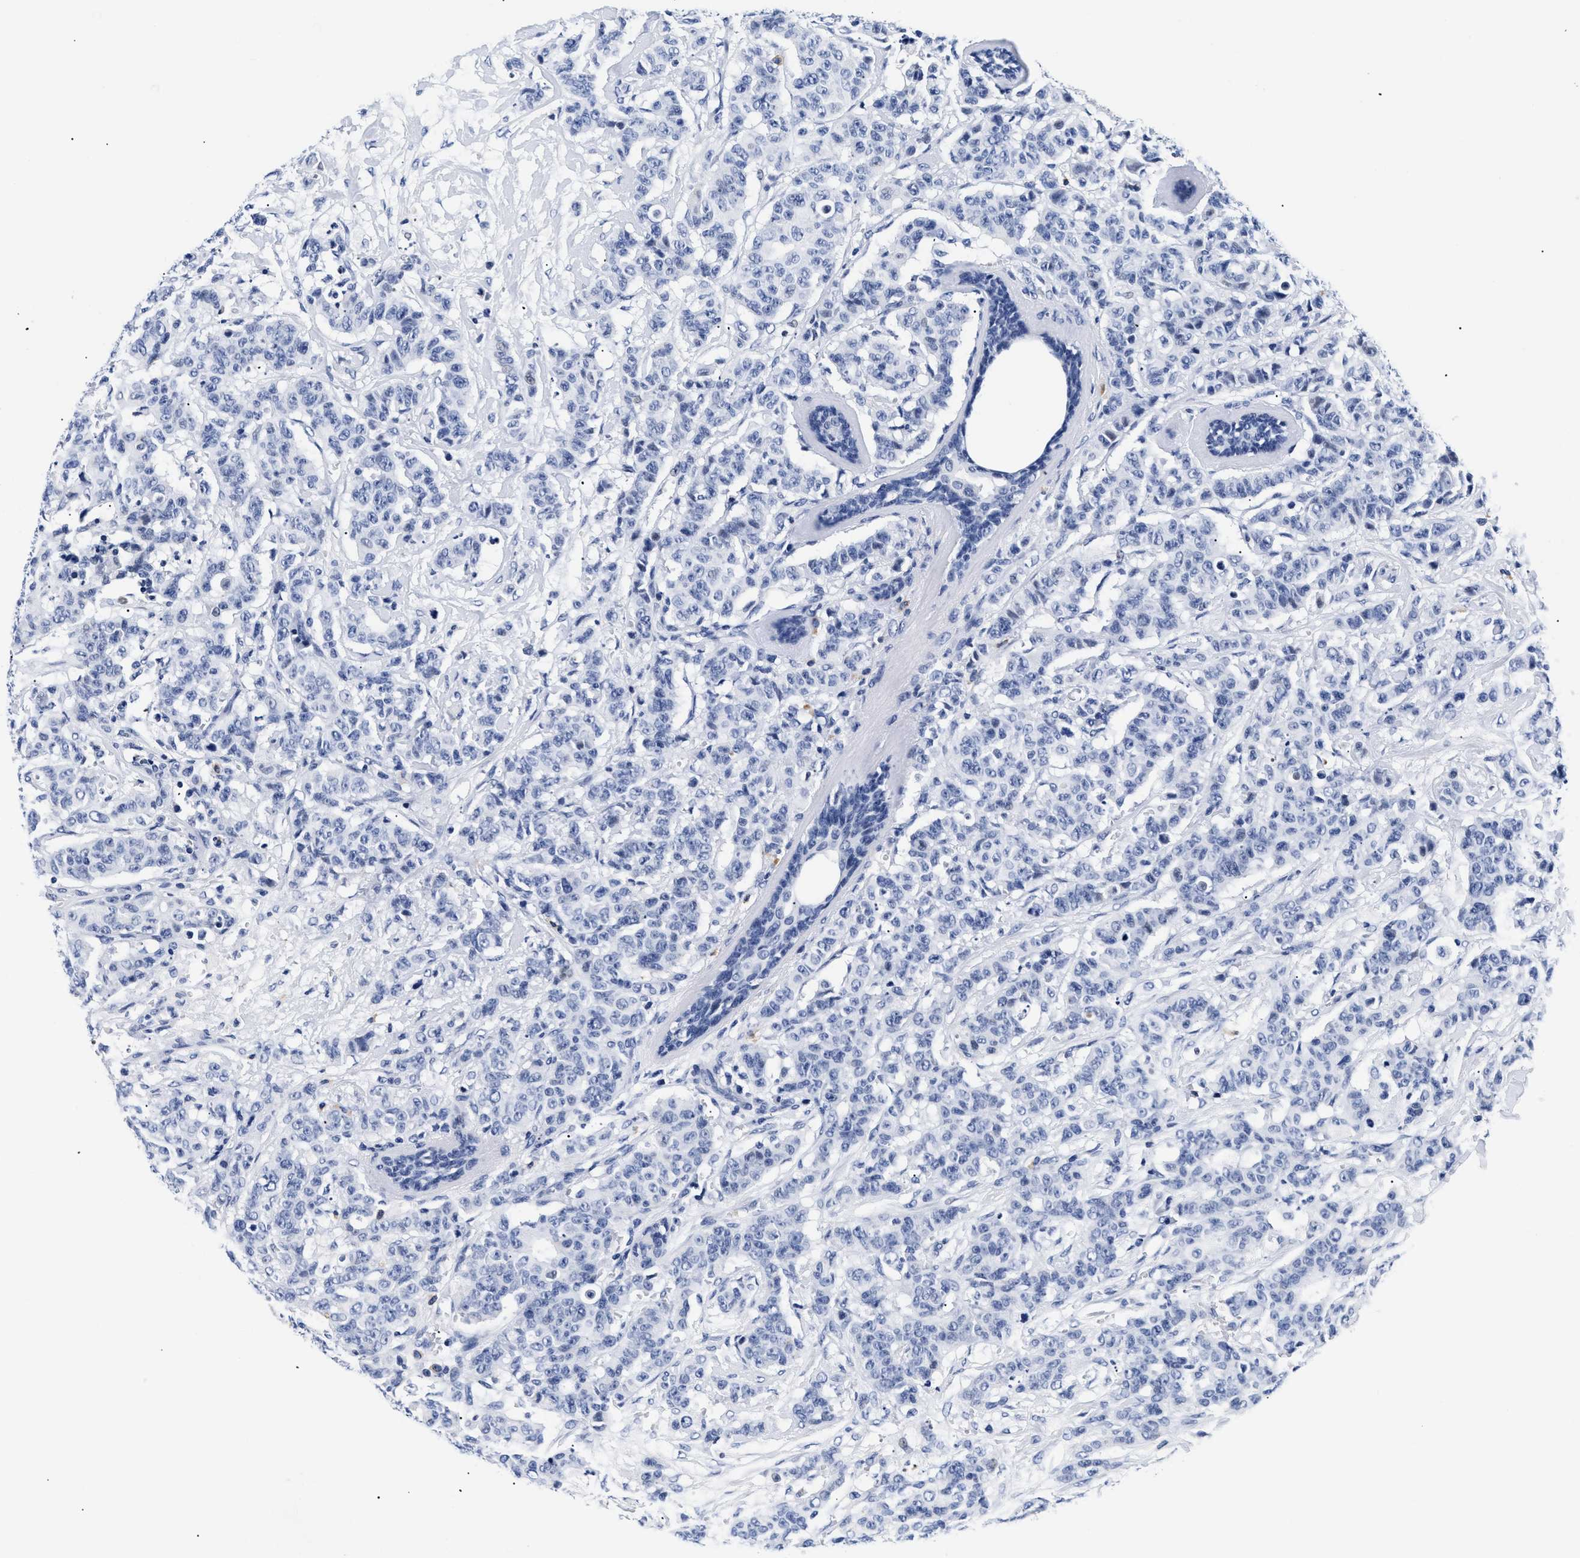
{"staining": {"intensity": "negative", "quantity": "none", "location": "none"}, "tissue": "breast cancer", "cell_type": "Tumor cells", "image_type": "cancer", "snomed": [{"axis": "morphology", "description": "Normal tissue, NOS"}, {"axis": "morphology", "description": "Duct carcinoma"}, {"axis": "topography", "description": "Breast"}], "caption": "A micrograph of human intraductal carcinoma (breast) is negative for staining in tumor cells.", "gene": "SHD", "patient": {"sex": "female", "age": 40}}